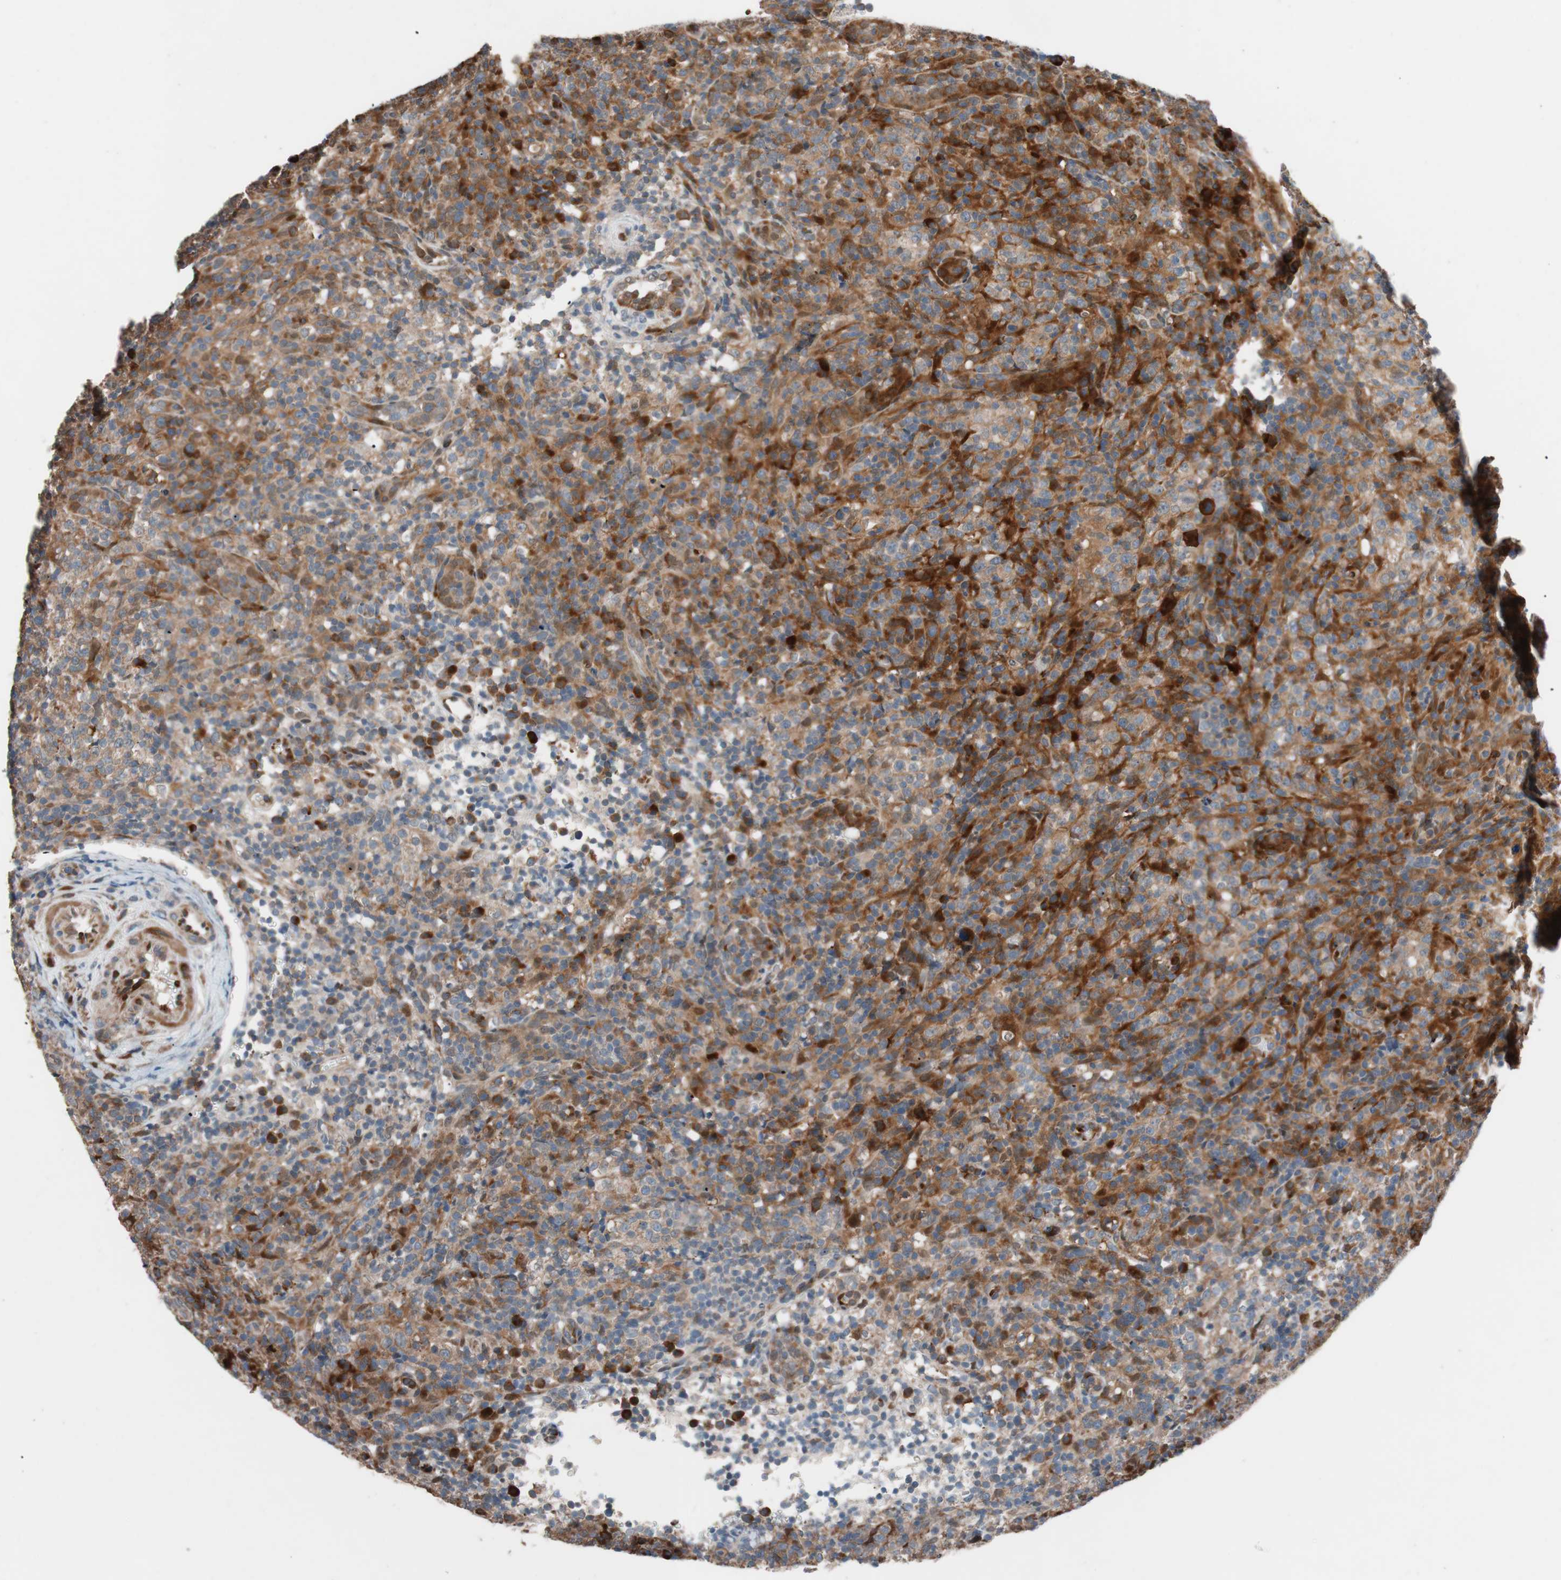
{"staining": {"intensity": "strong", "quantity": ">75%", "location": "cytoplasmic/membranous"}, "tissue": "lymphoma", "cell_type": "Tumor cells", "image_type": "cancer", "snomed": [{"axis": "morphology", "description": "Malignant lymphoma, non-Hodgkin's type, High grade"}, {"axis": "topography", "description": "Lymph node"}], "caption": "A photomicrograph of human lymphoma stained for a protein exhibits strong cytoplasmic/membranous brown staining in tumor cells.", "gene": "FAAH", "patient": {"sex": "female", "age": 76}}